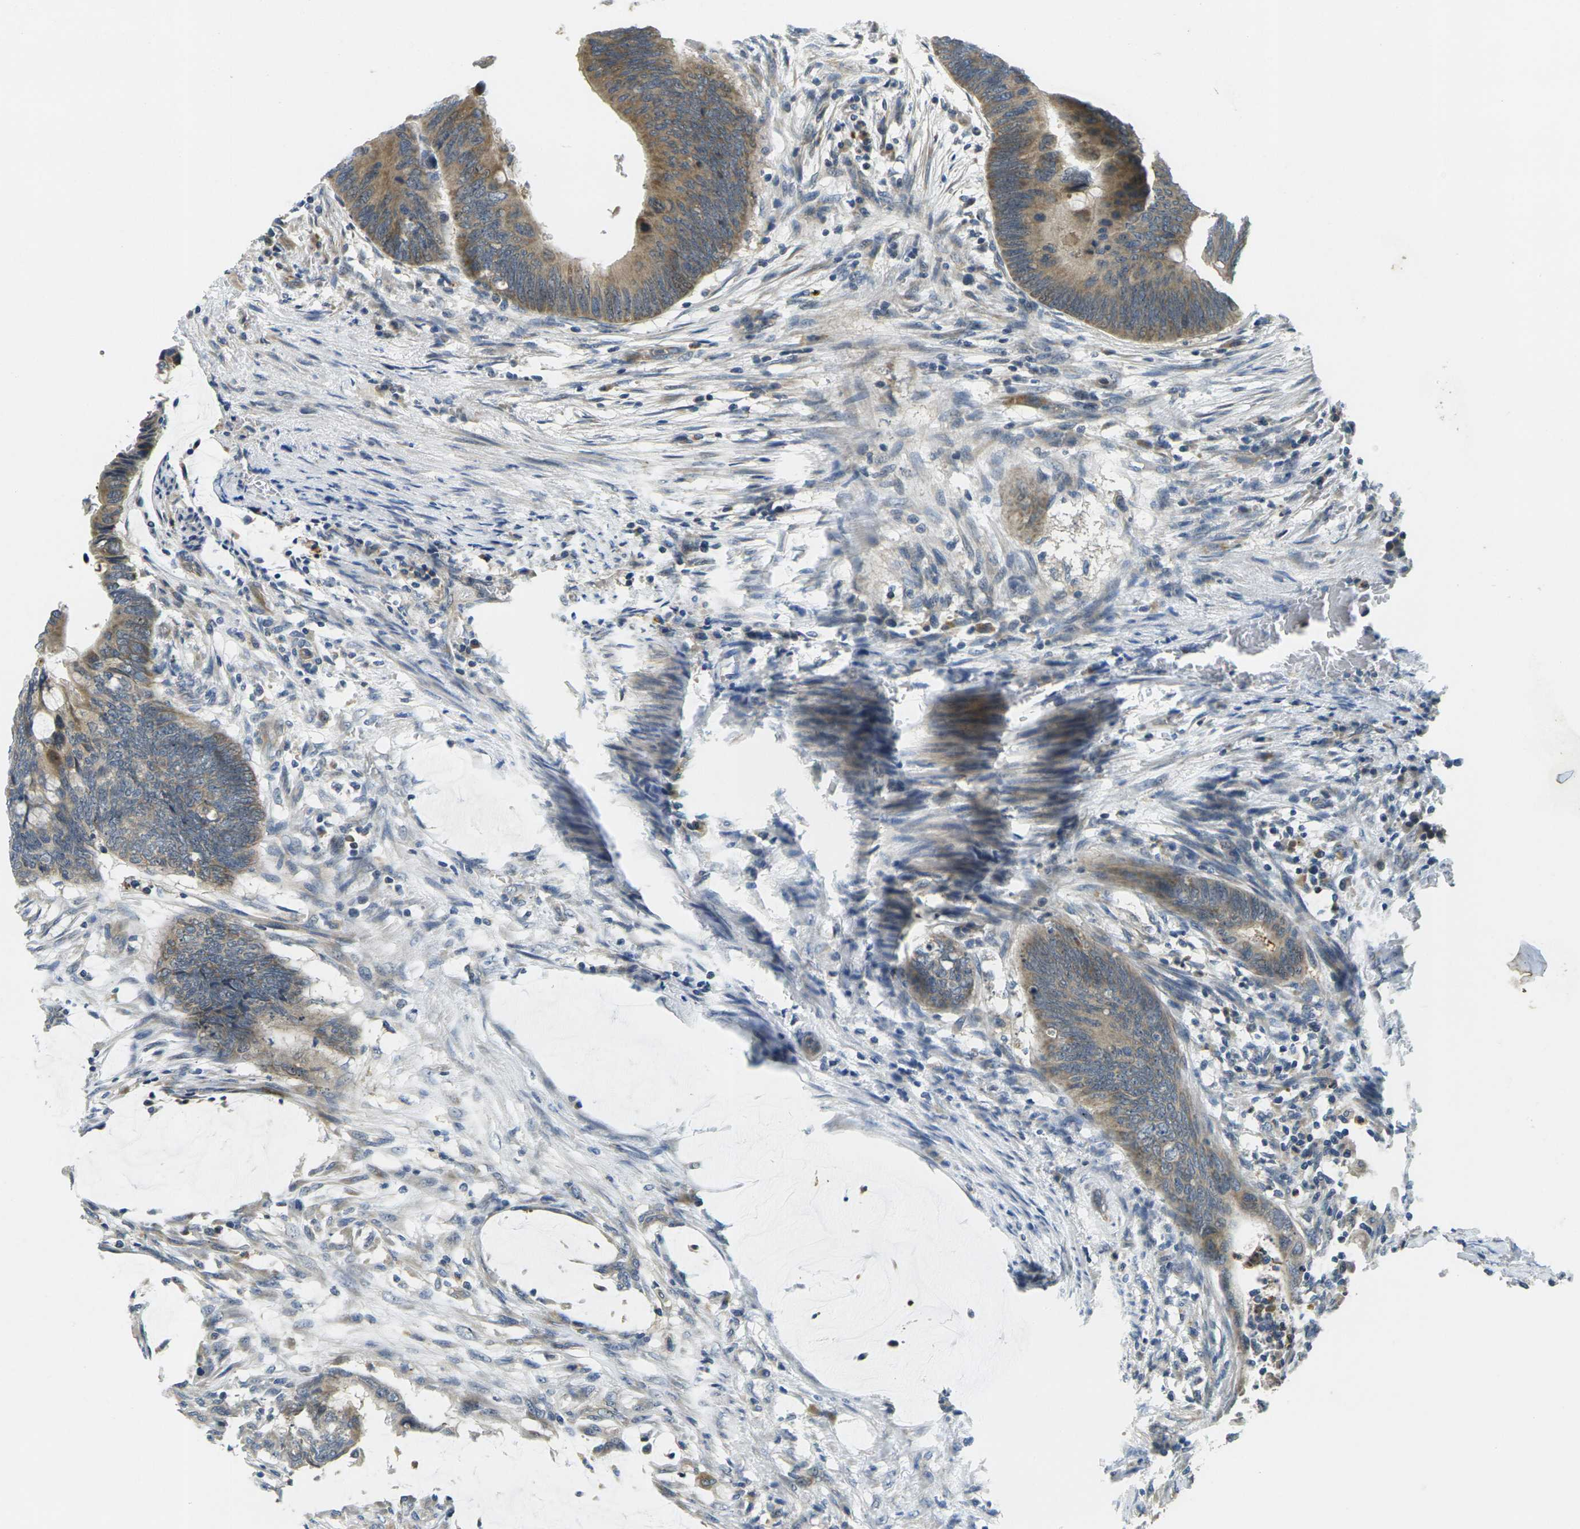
{"staining": {"intensity": "moderate", "quantity": ">75%", "location": "cytoplasmic/membranous"}, "tissue": "colorectal cancer", "cell_type": "Tumor cells", "image_type": "cancer", "snomed": [{"axis": "morphology", "description": "Normal tissue, NOS"}, {"axis": "morphology", "description": "Adenocarcinoma, NOS"}, {"axis": "topography", "description": "Rectum"}, {"axis": "topography", "description": "Peripheral nerve tissue"}], "caption": "Approximately >75% of tumor cells in colorectal cancer (adenocarcinoma) demonstrate moderate cytoplasmic/membranous protein positivity as visualized by brown immunohistochemical staining.", "gene": "MINAR2", "patient": {"sex": "male", "age": 92}}